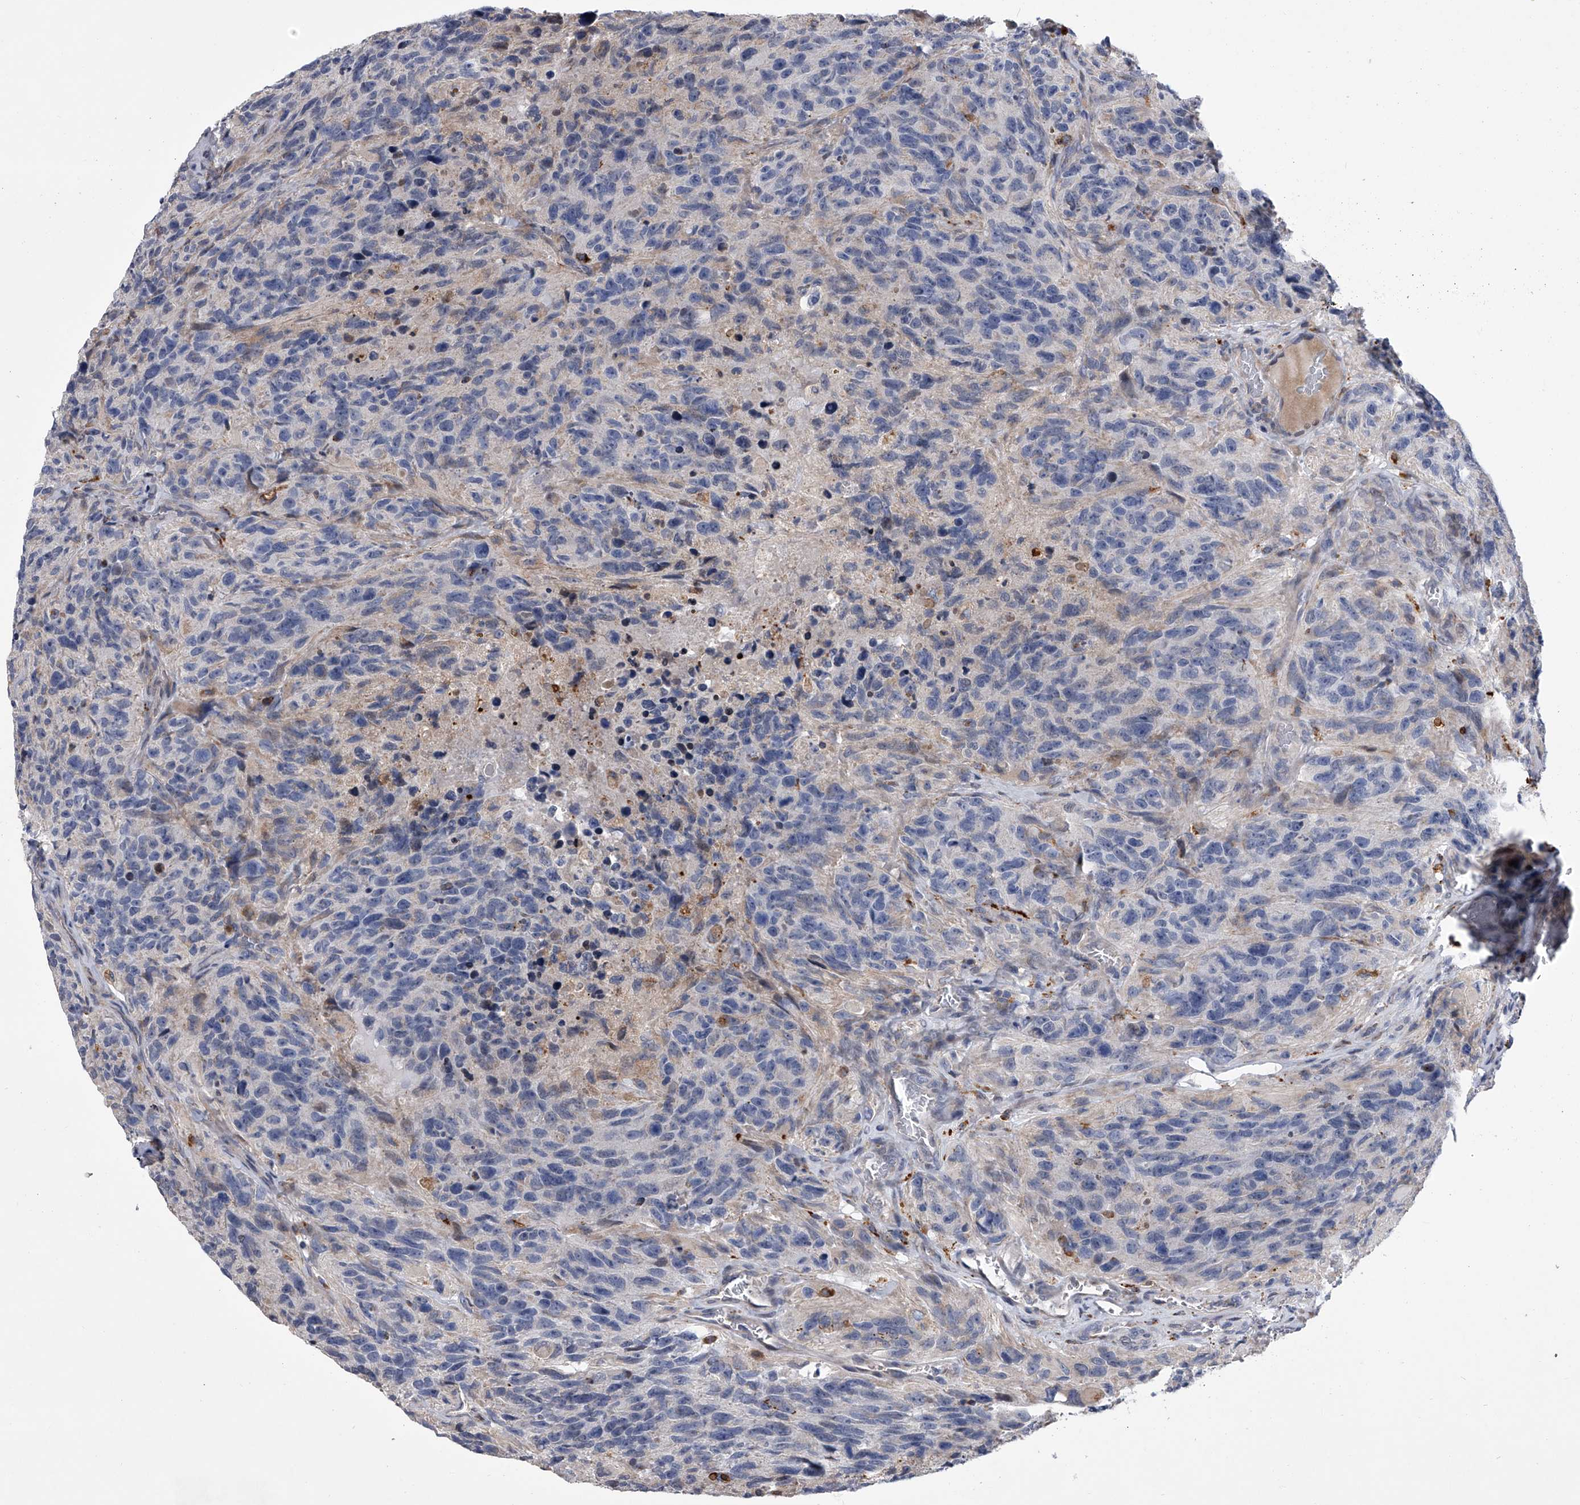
{"staining": {"intensity": "negative", "quantity": "none", "location": "none"}, "tissue": "glioma", "cell_type": "Tumor cells", "image_type": "cancer", "snomed": [{"axis": "morphology", "description": "Glioma, malignant, High grade"}, {"axis": "topography", "description": "Brain"}], "caption": "Human glioma stained for a protein using immunohistochemistry (IHC) exhibits no positivity in tumor cells.", "gene": "TRIM8", "patient": {"sex": "male", "age": 69}}